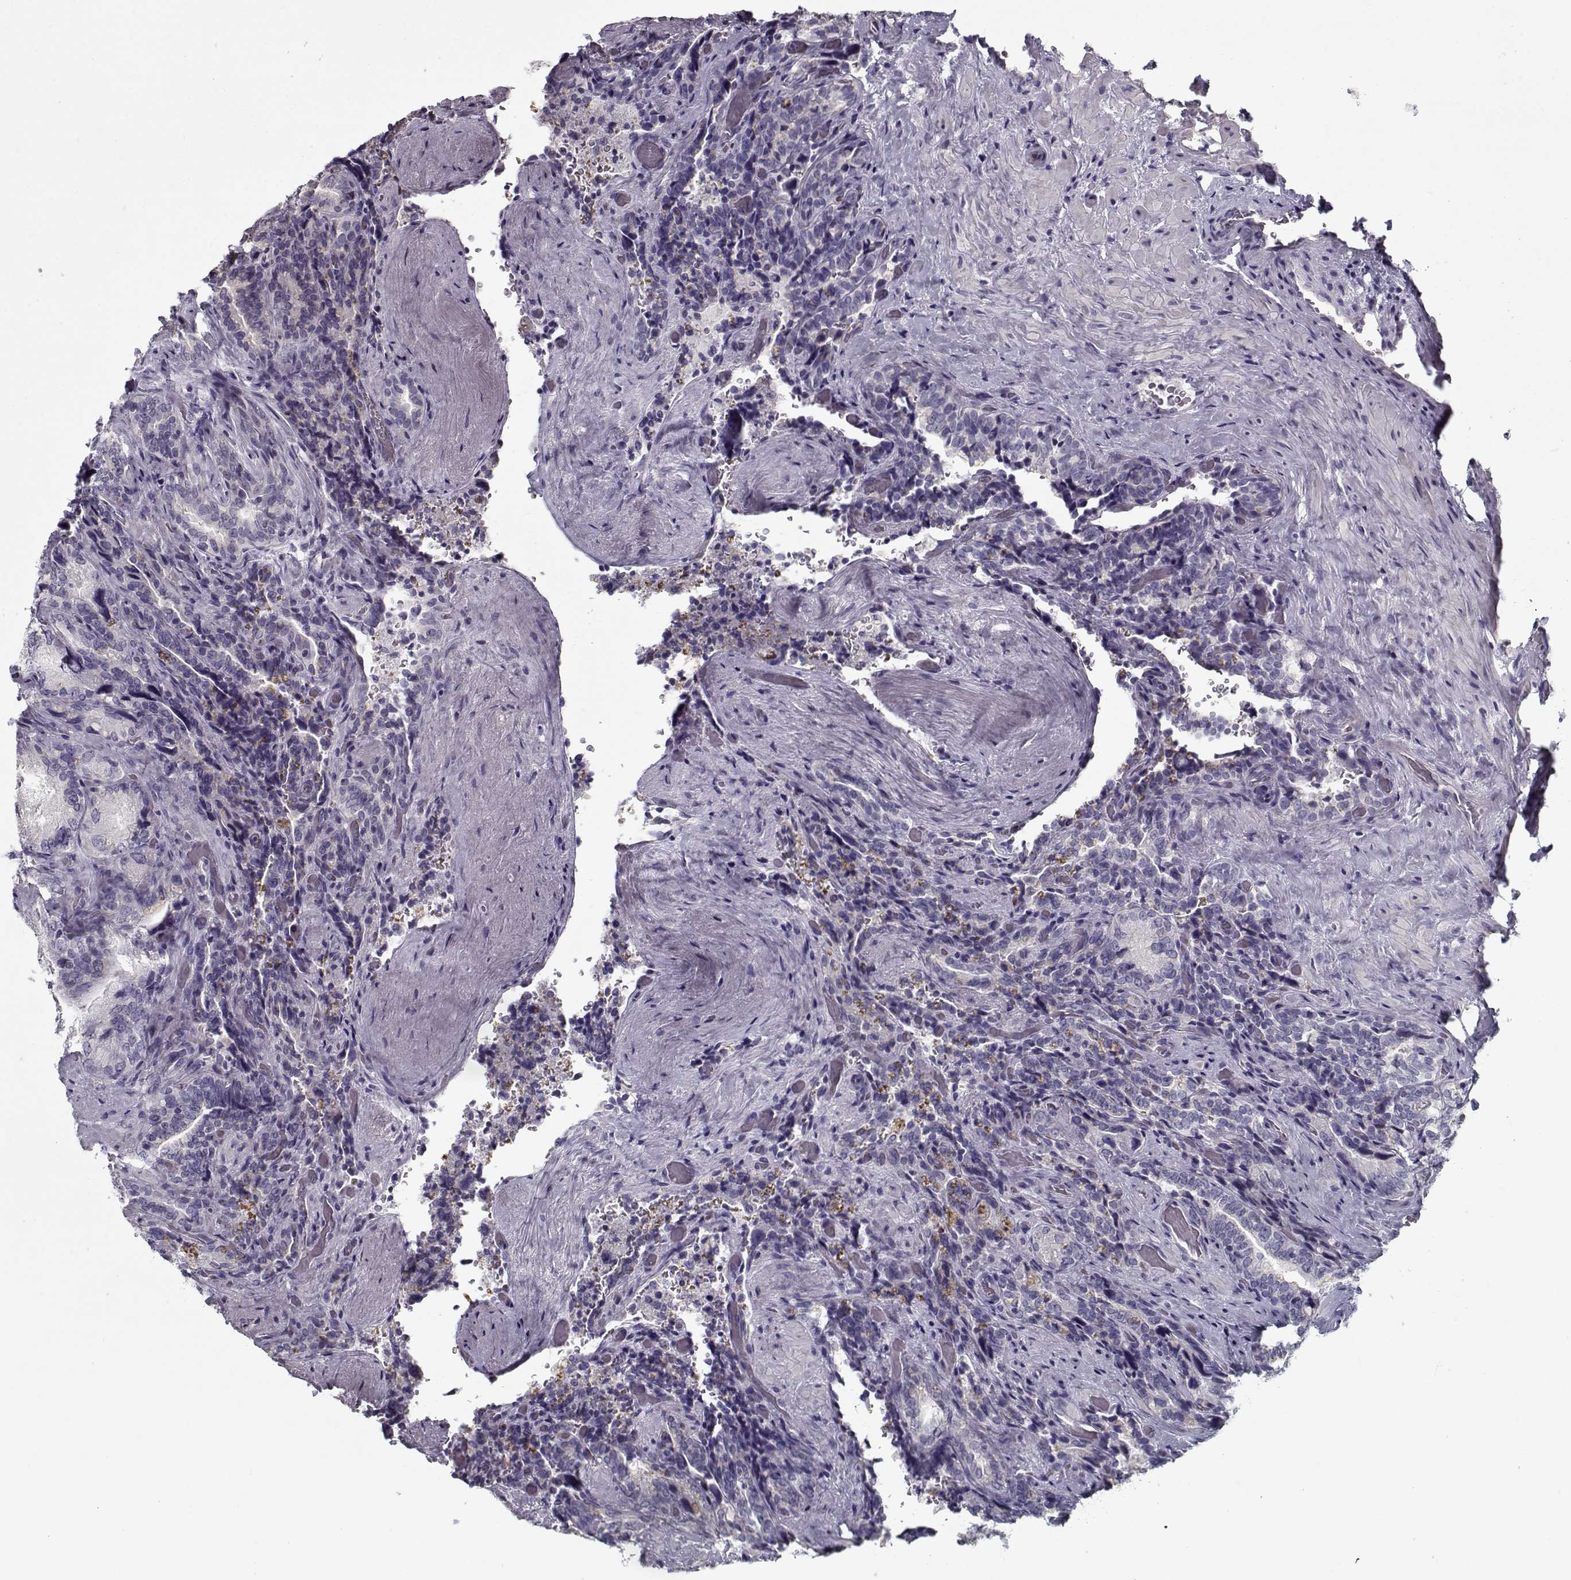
{"staining": {"intensity": "negative", "quantity": "none", "location": "none"}, "tissue": "seminal vesicle", "cell_type": "Glandular cells", "image_type": "normal", "snomed": [{"axis": "morphology", "description": "Normal tissue, NOS"}, {"axis": "topography", "description": "Seminal veicle"}], "caption": "The micrograph displays no staining of glandular cells in unremarkable seminal vesicle. The staining is performed using DAB brown chromogen with nuclei counter-stained in using hematoxylin.", "gene": "CCDC136", "patient": {"sex": "male", "age": 69}}